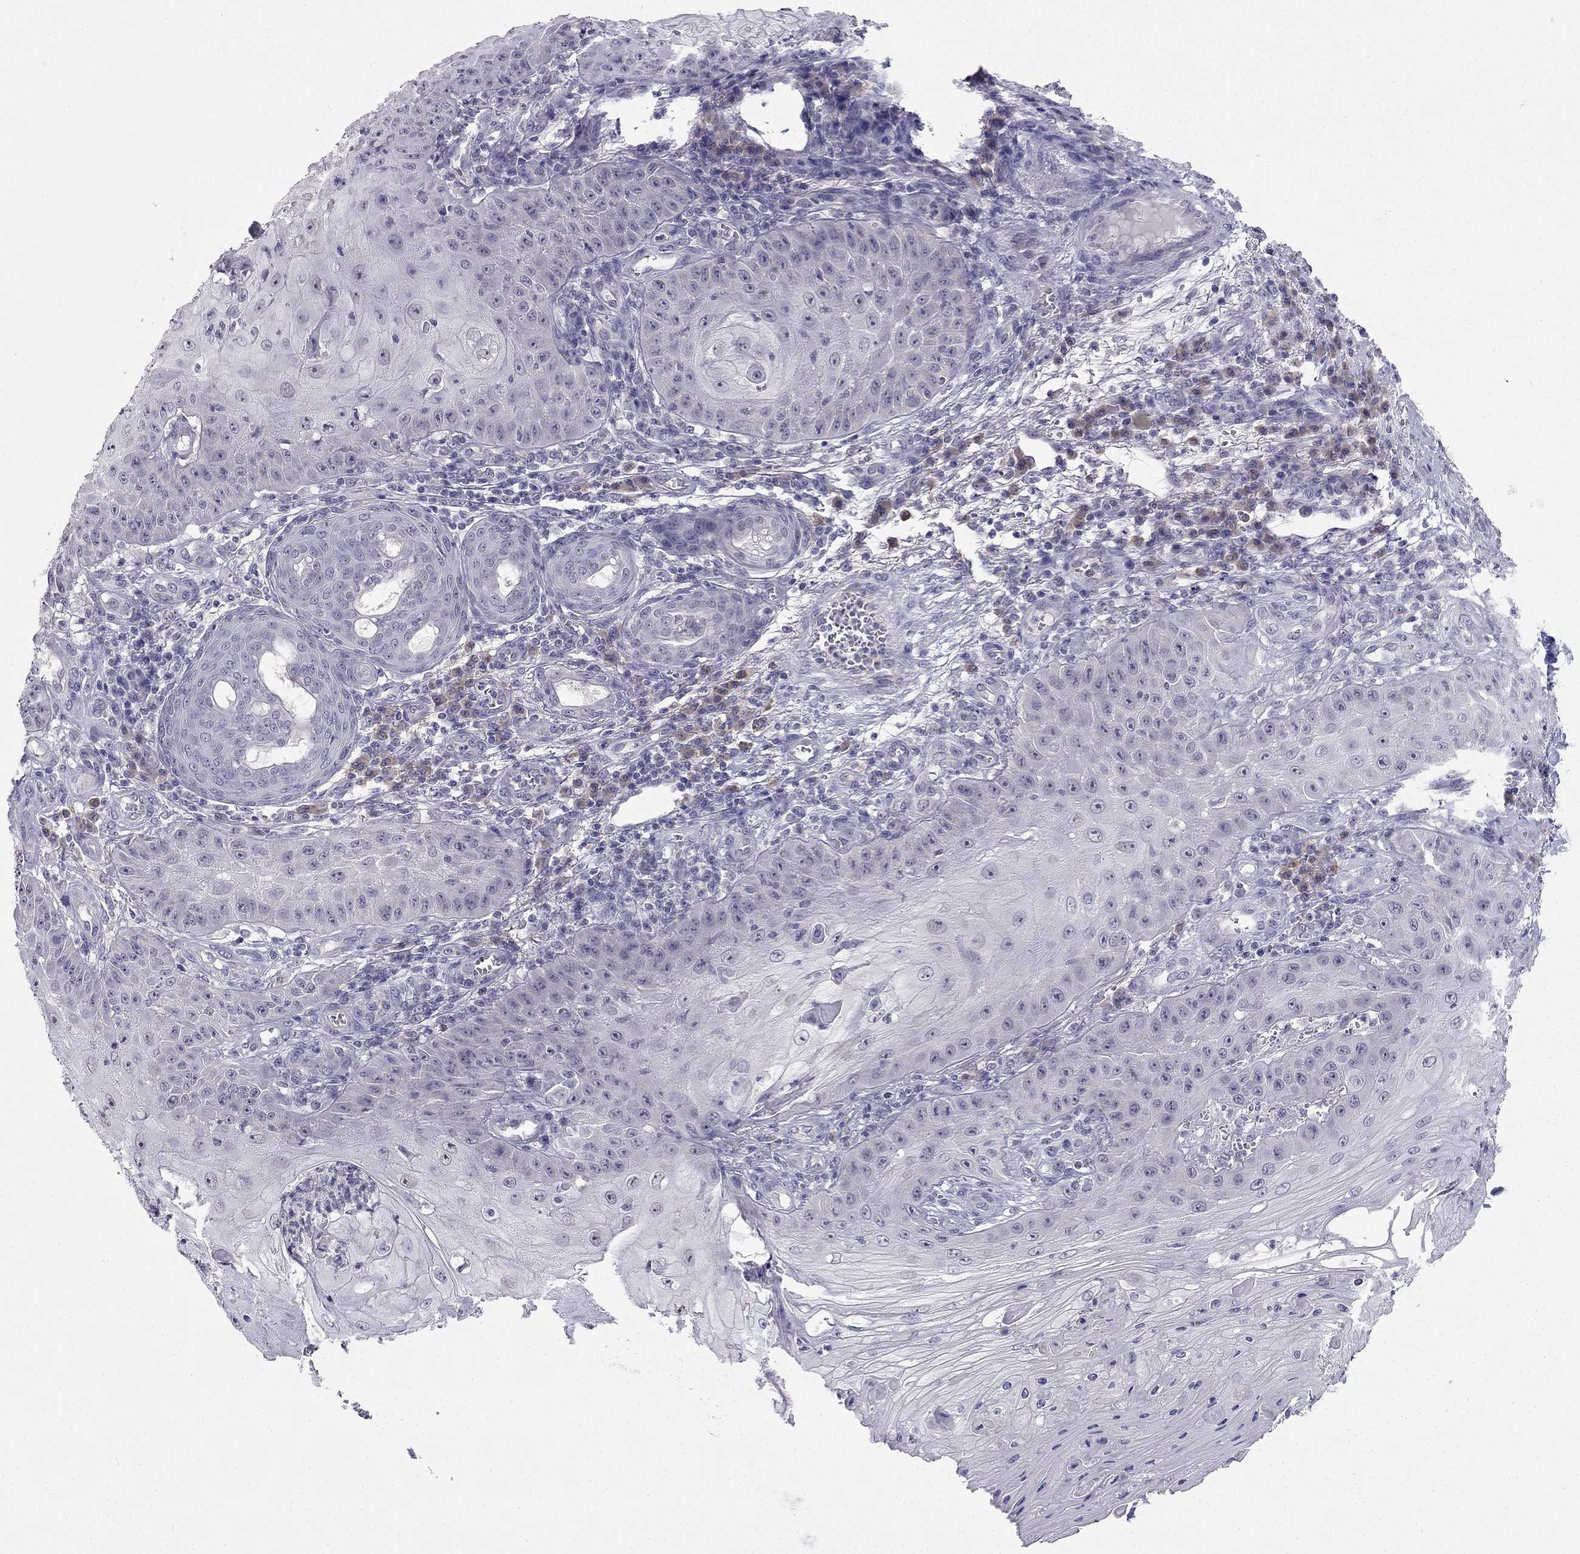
{"staining": {"intensity": "negative", "quantity": "none", "location": "none"}, "tissue": "skin cancer", "cell_type": "Tumor cells", "image_type": "cancer", "snomed": [{"axis": "morphology", "description": "Squamous cell carcinoma, NOS"}, {"axis": "topography", "description": "Skin"}], "caption": "DAB immunohistochemical staining of skin cancer (squamous cell carcinoma) displays no significant staining in tumor cells.", "gene": "C16orf89", "patient": {"sex": "male", "age": 70}}